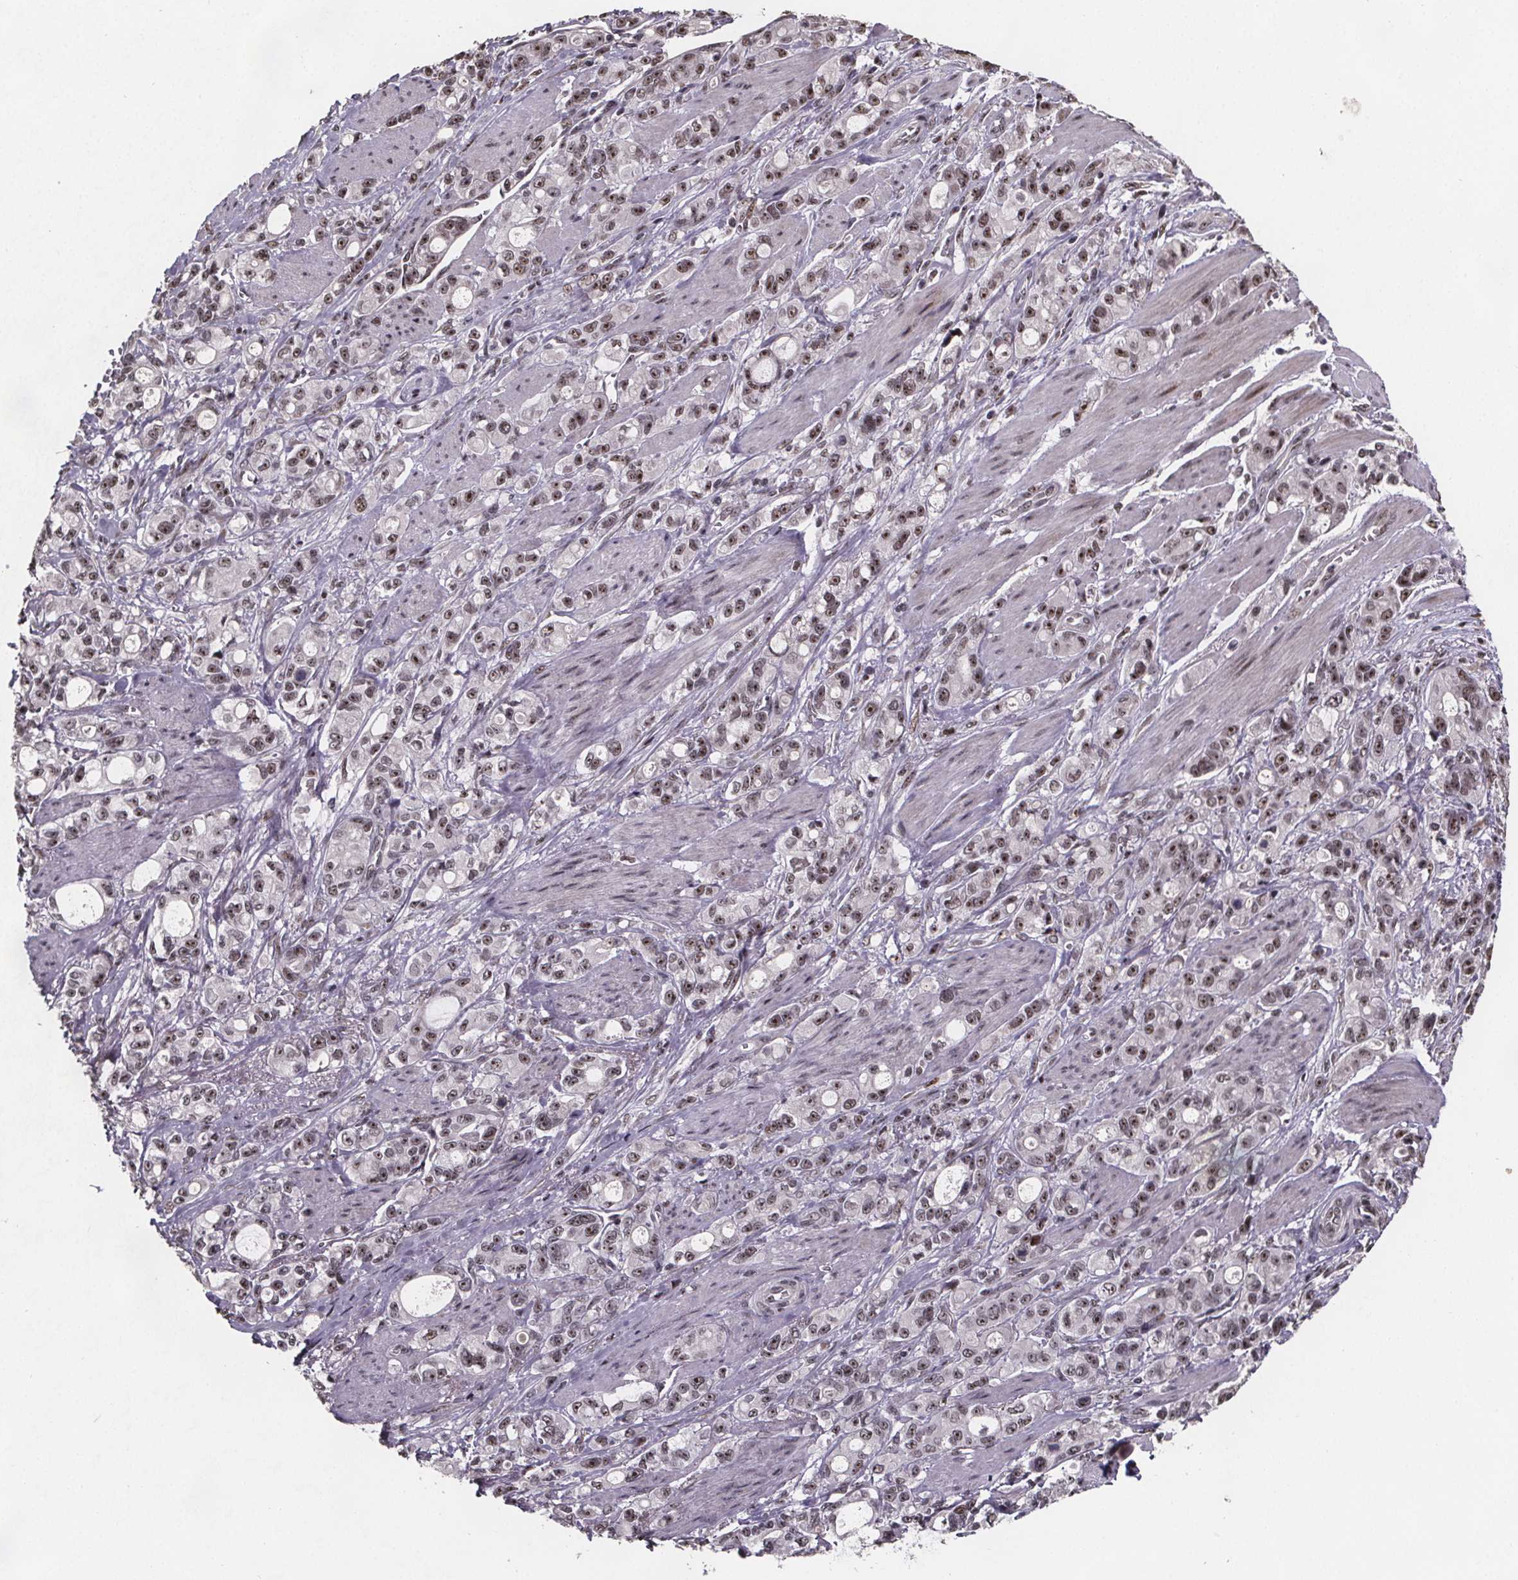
{"staining": {"intensity": "moderate", "quantity": ">75%", "location": "nuclear"}, "tissue": "stomach cancer", "cell_type": "Tumor cells", "image_type": "cancer", "snomed": [{"axis": "morphology", "description": "Adenocarcinoma, NOS"}, {"axis": "topography", "description": "Stomach"}], "caption": "Protein staining of stomach cancer tissue shows moderate nuclear staining in about >75% of tumor cells.", "gene": "U2SURP", "patient": {"sex": "male", "age": 63}}